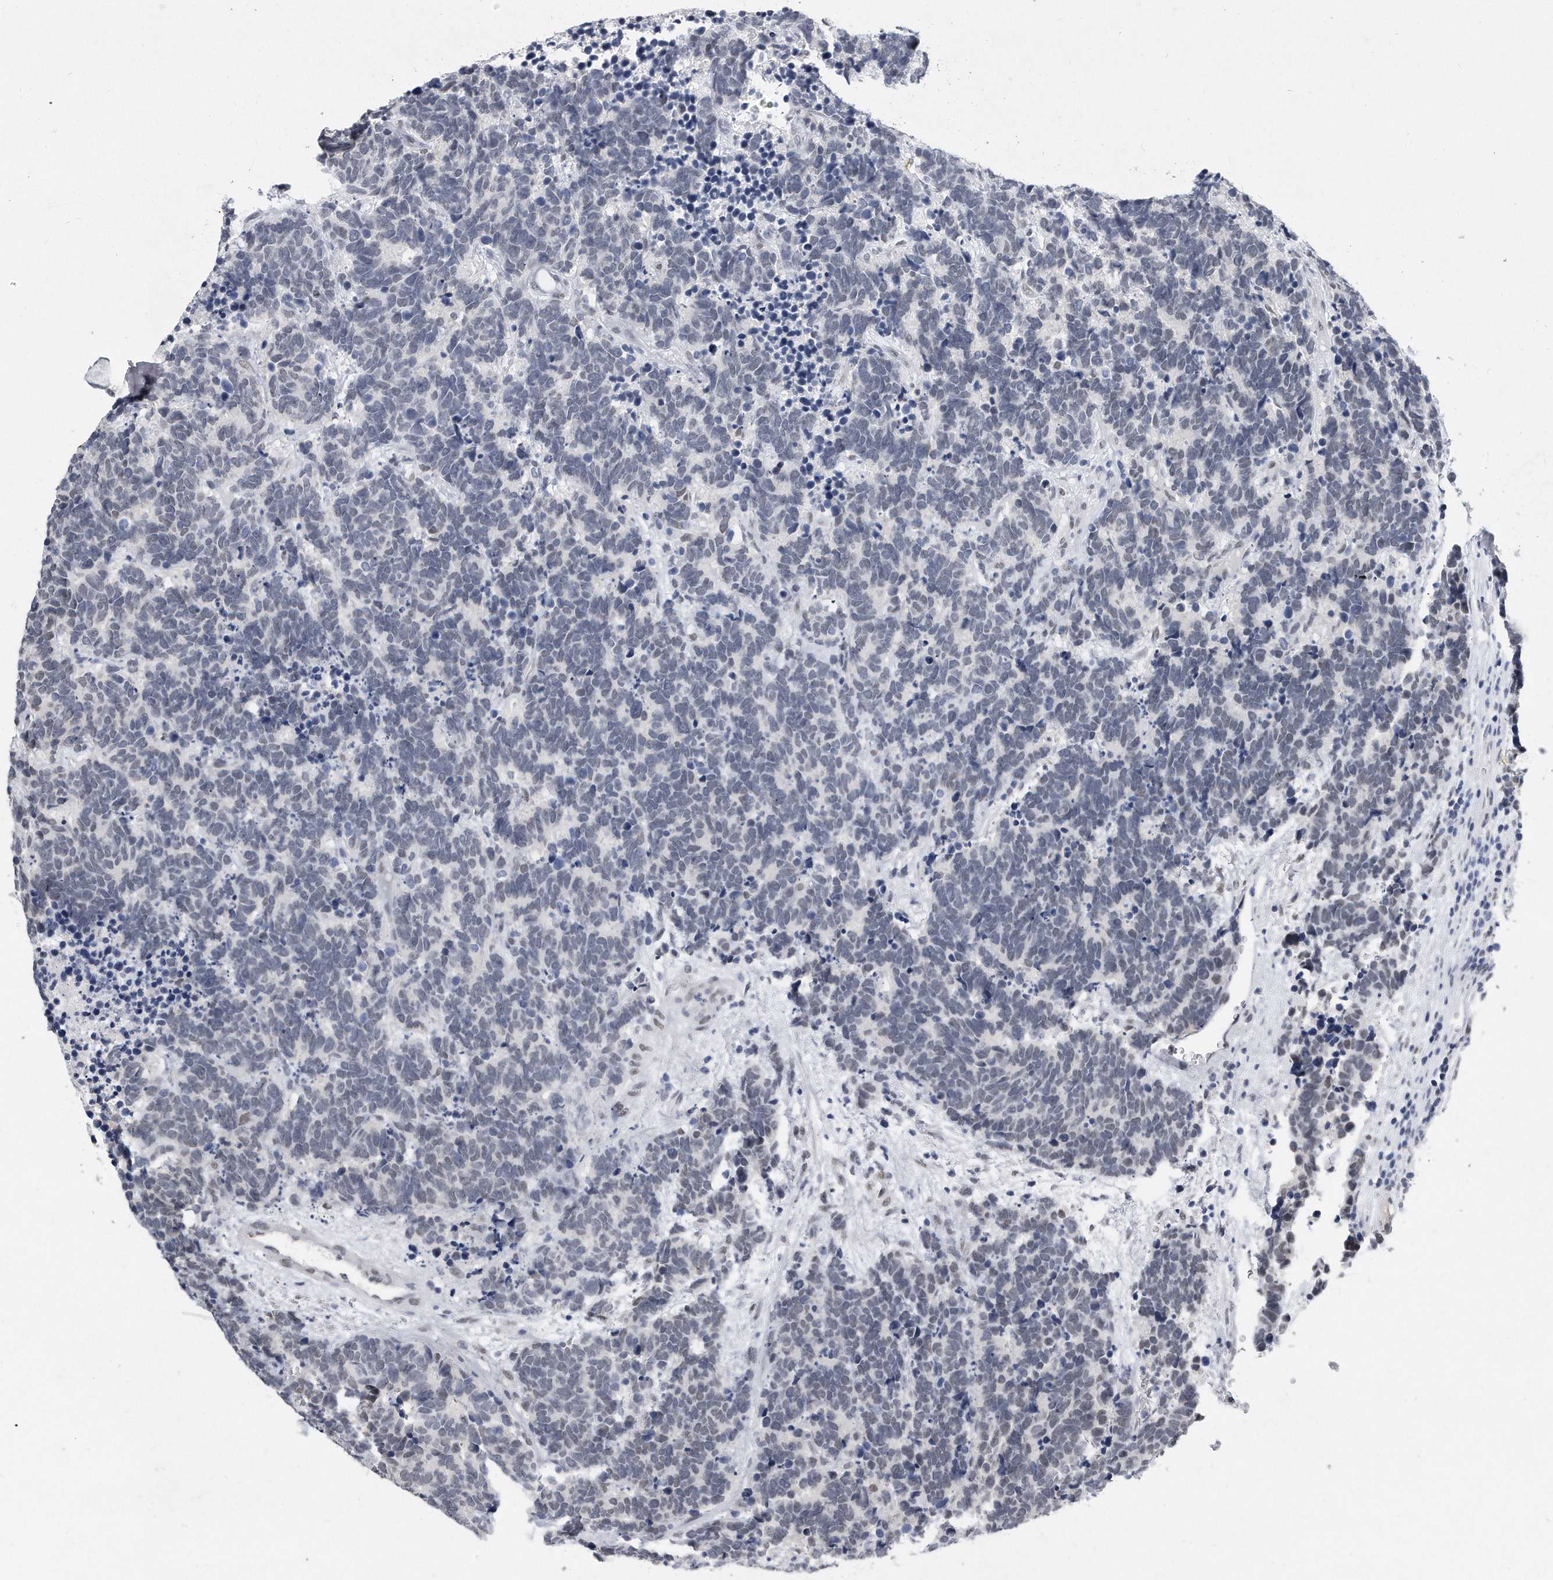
{"staining": {"intensity": "negative", "quantity": "none", "location": "none"}, "tissue": "carcinoid", "cell_type": "Tumor cells", "image_type": "cancer", "snomed": [{"axis": "morphology", "description": "Carcinoma, NOS"}, {"axis": "morphology", "description": "Carcinoid, malignant, NOS"}, {"axis": "topography", "description": "Urinary bladder"}], "caption": "The immunohistochemistry photomicrograph has no significant expression in tumor cells of carcinoma tissue.", "gene": "CTBP2", "patient": {"sex": "male", "age": 57}}